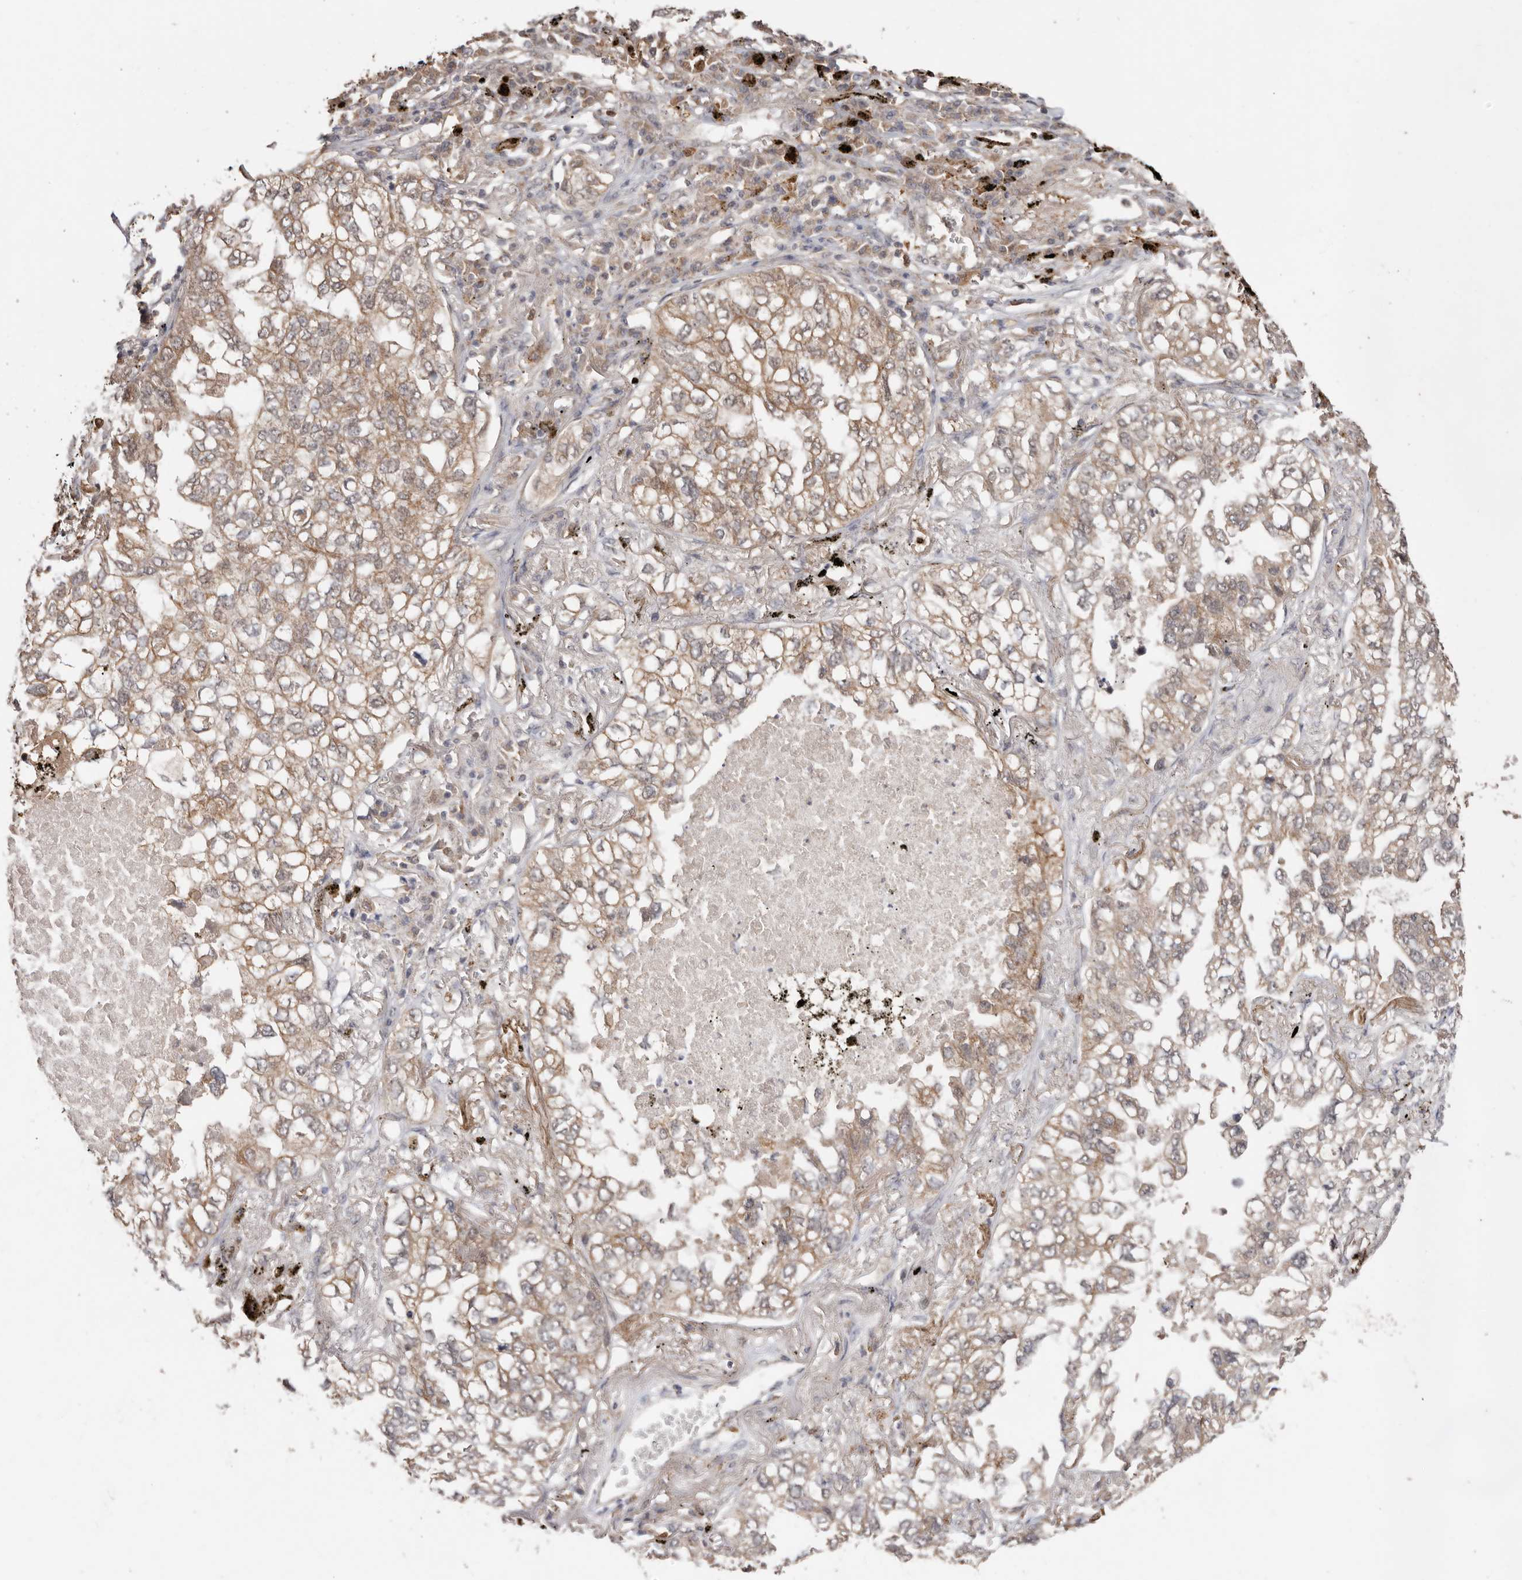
{"staining": {"intensity": "moderate", "quantity": ">75%", "location": "cytoplasmic/membranous"}, "tissue": "lung cancer", "cell_type": "Tumor cells", "image_type": "cancer", "snomed": [{"axis": "morphology", "description": "Adenocarcinoma, NOS"}, {"axis": "topography", "description": "Lung"}], "caption": "This is a micrograph of immunohistochemistry (IHC) staining of lung adenocarcinoma, which shows moderate expression in the cytoplasmic/membranous of tumor cells.", "gene": "RSPO2", "patient": {"sex": "male", "age": 65}}